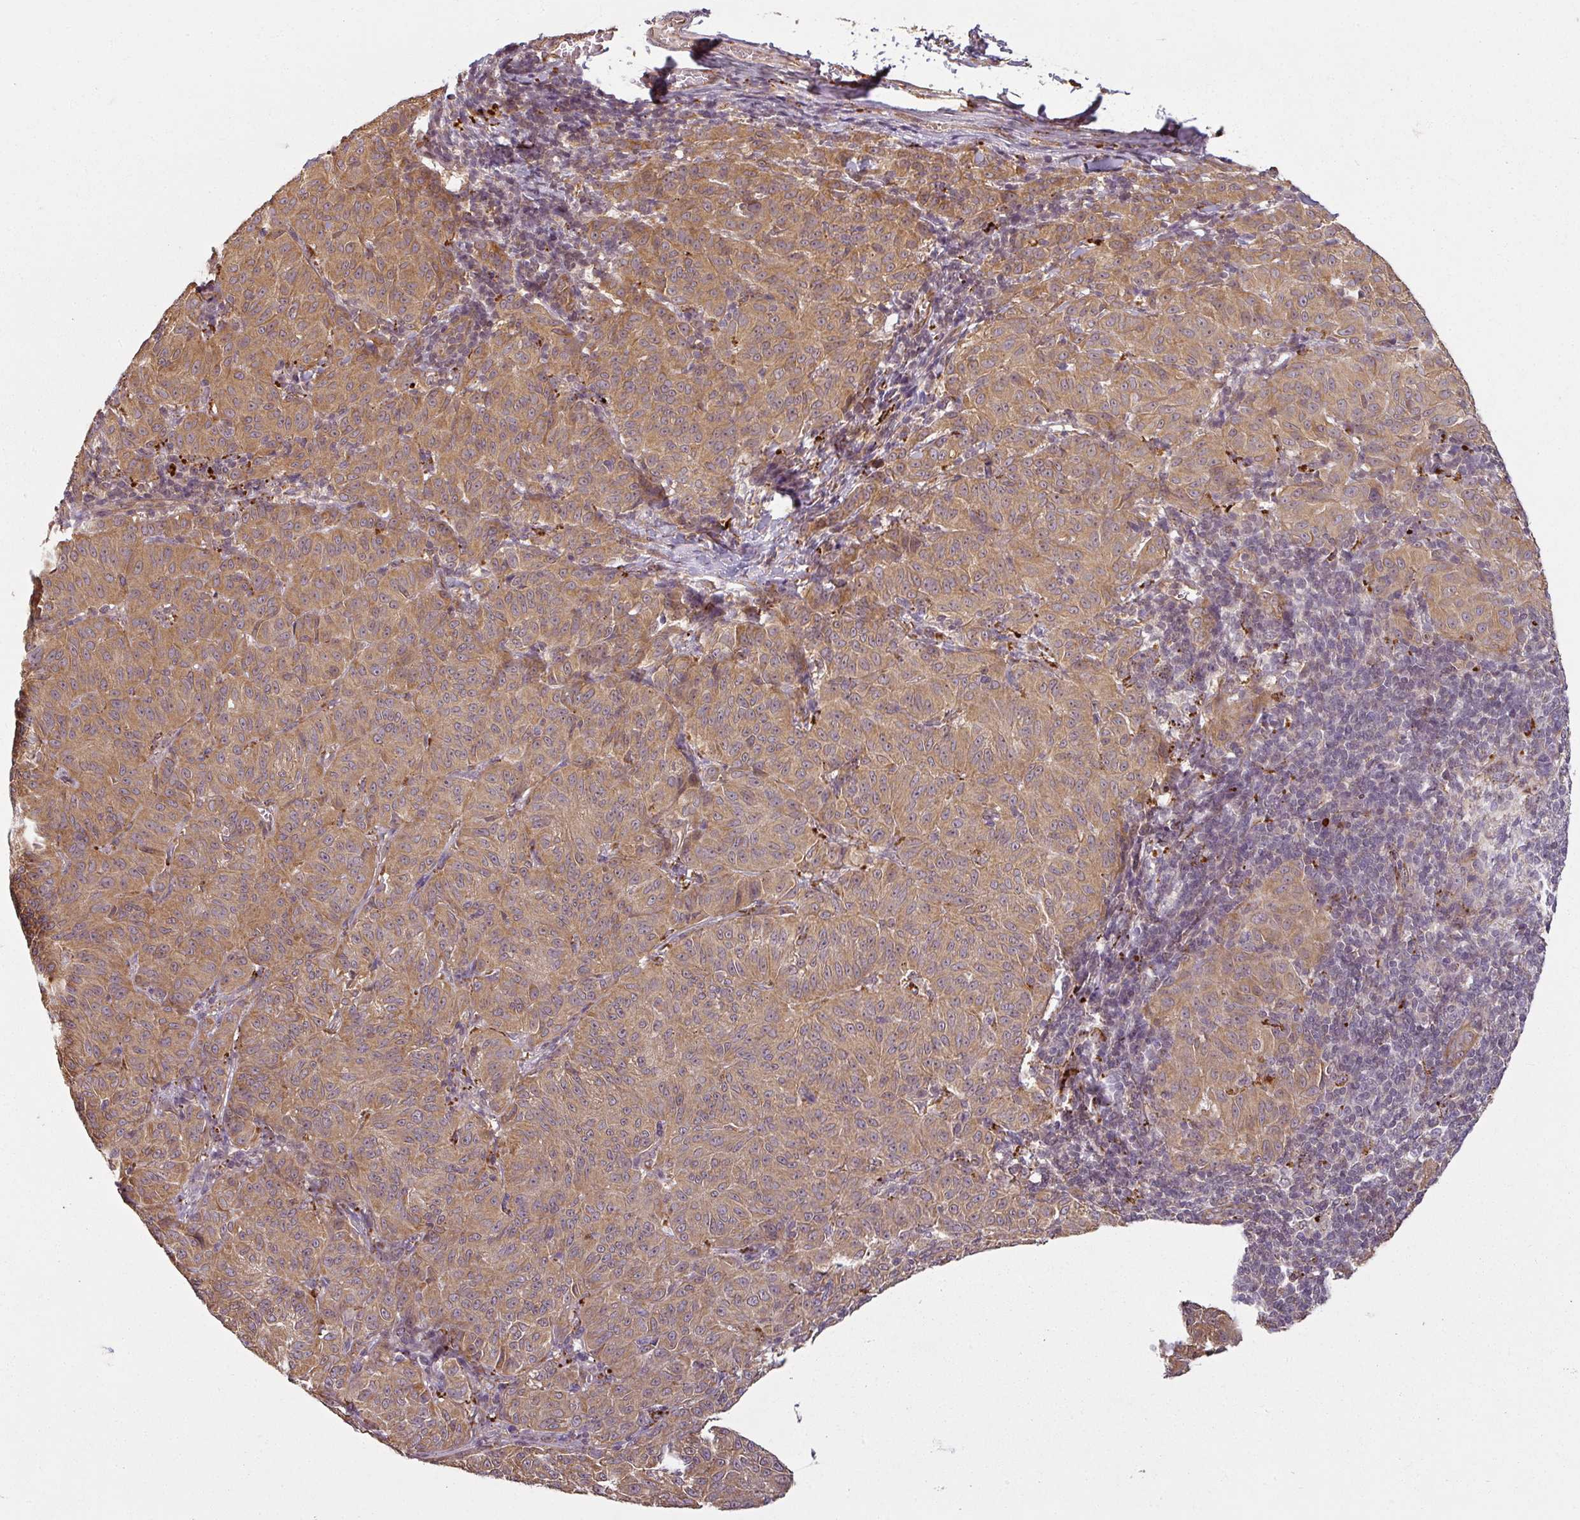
{"staining": {"intensity": "moderate", "quantity": ">75%", "location": "cytoplasmic/membranous"}, "tissue": "melanoma", "cell_type": "Tumor cells", "image_type": "cancer", "snomed": [{"axis": "morphology", "description": "Malignant melanoma, NOS"}, {"axis": "topography", "description": "Skin"}], "caption": "Malignant melanoma stained for a protein (brown) demonstrates moderate cytoplasmic/membranous positive positivity in about >75% of tumor cells.", "gene": "DIMT1", "patient": {"sex": "female", "age": 72}}